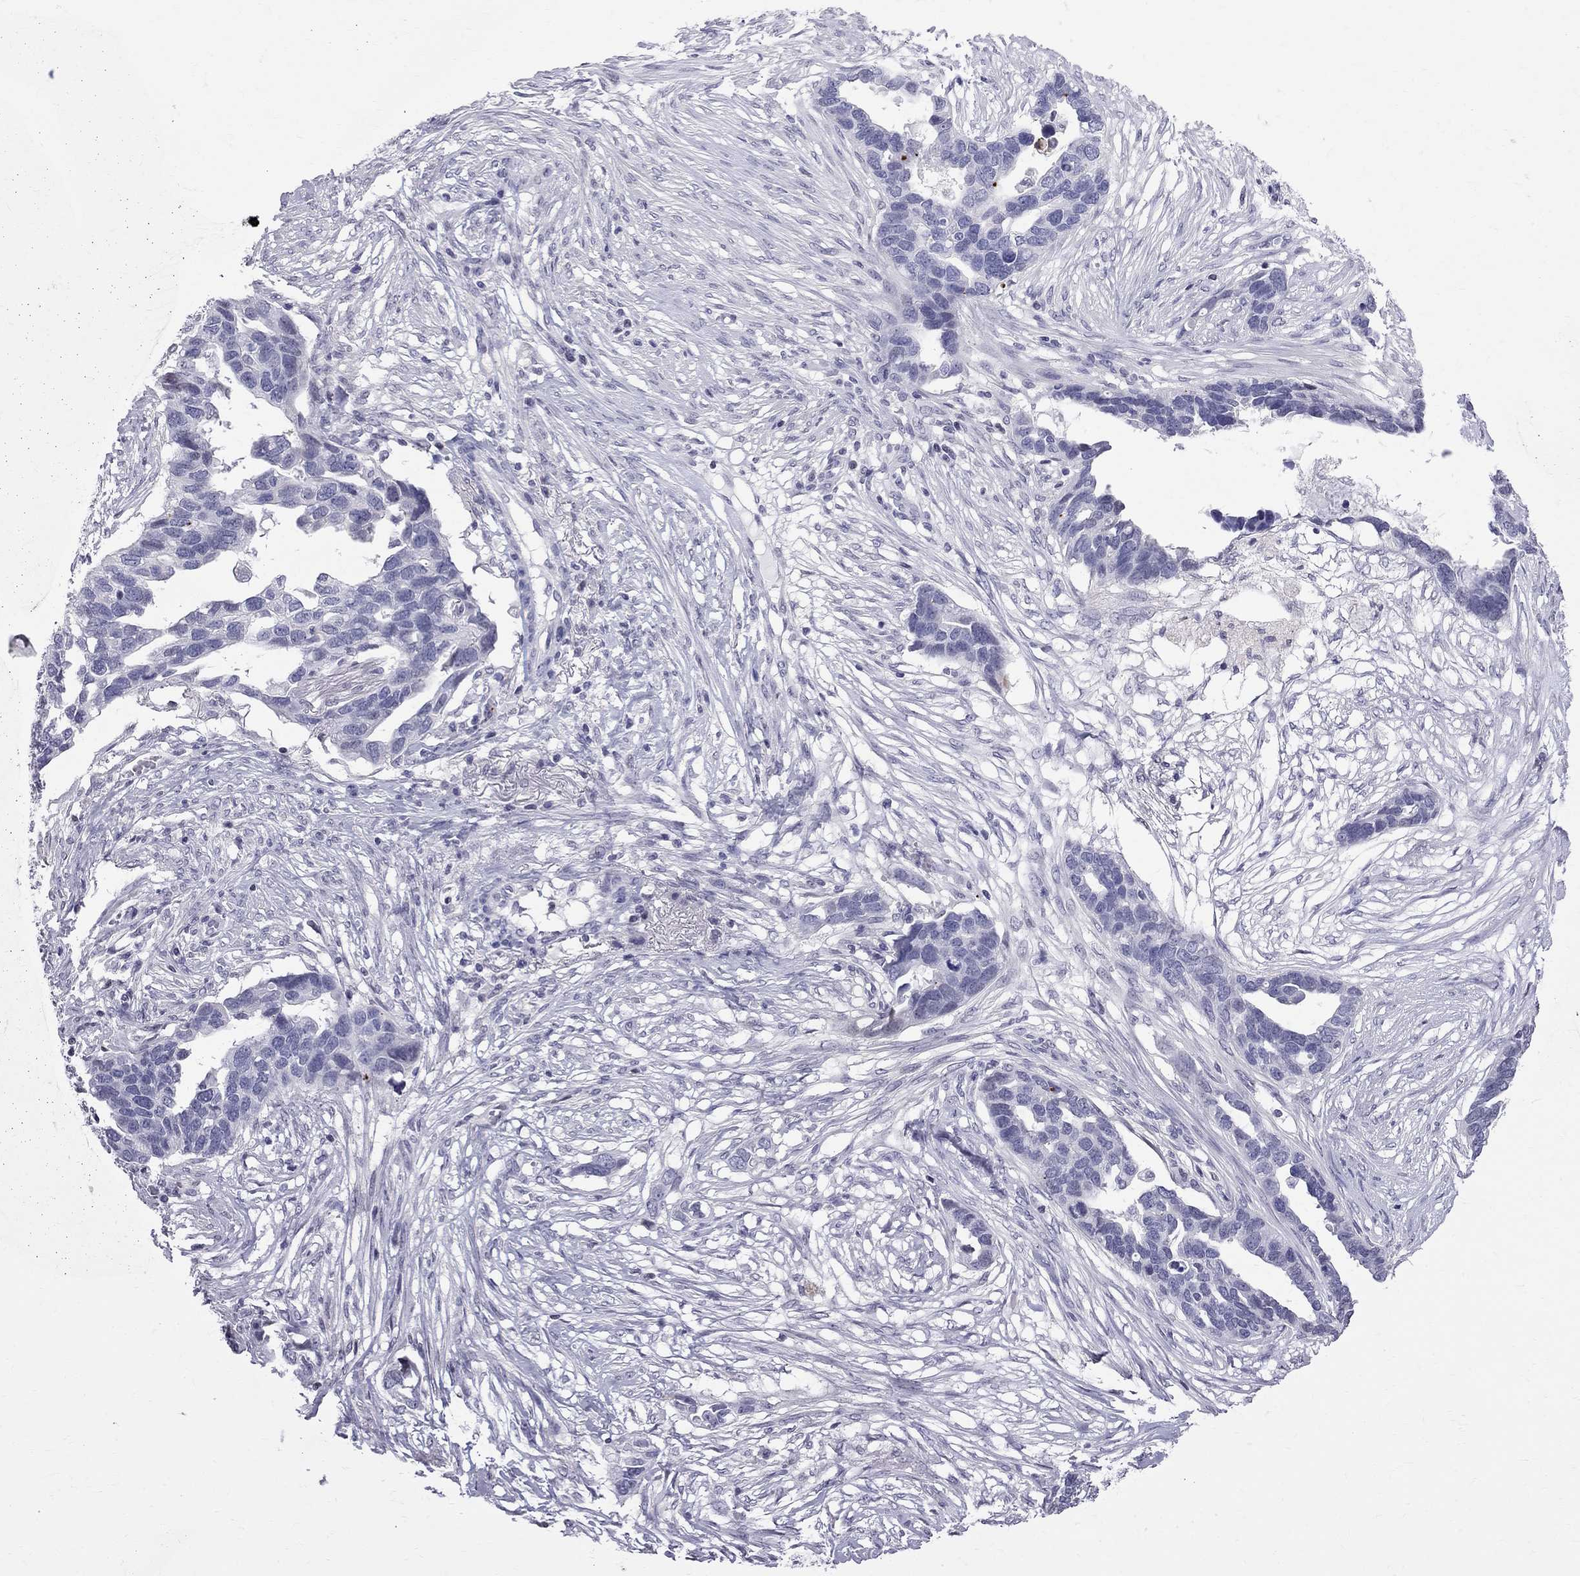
{"staining": {"intensity": "negative", "quantity": "none", "location": "none"}, "tissue": "ovarian cancer", "cell_type": "Tumor cells", "image_type": "cancer", "snomed": [{"axis": "morphology", "description": "Cystadenocarcinoma, serous, NOS"}, {"axis": "topography", "description": "Ovary"}], "caption": "Image shows no significant protein staining in tumor cells of ovarian cancer.", "gene": "MUC15", "patient": {"sex": "female", "age": 54}}